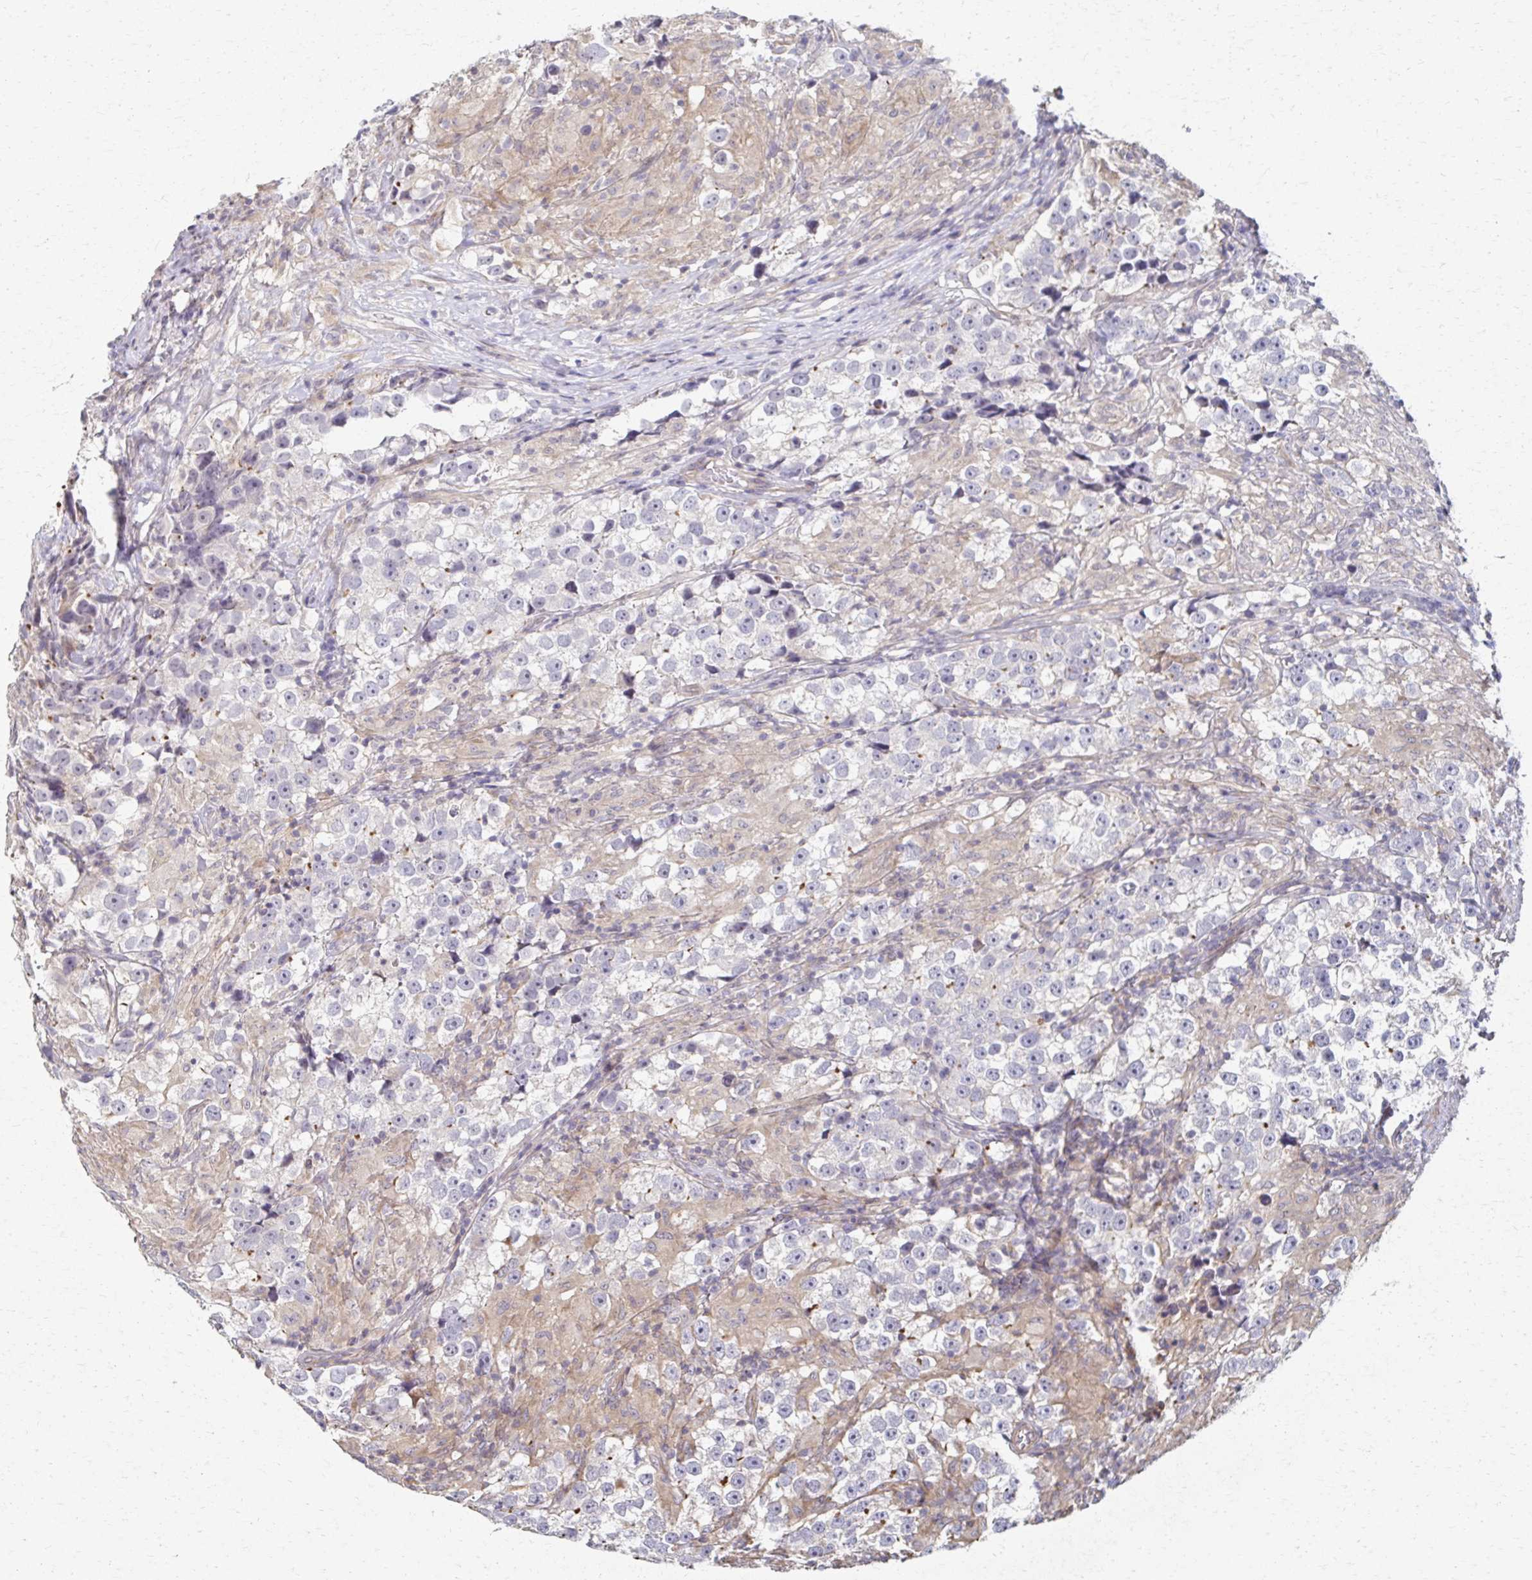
{"staining": {"intensity": "negative", "quantity": "none", "location": "none"}, "tissue": "testis cancer", "cell_type": "Tumor cells", "image_type": "cancer", "snomed": [{"axis": "morphology", "description": "Seminoma, NOS"}, {"axis": "topography", "description": "Testis"}], "caption": "The IHC micrograph has no significant expression in tumor cells of testis cancer tissue.", "gene": "EOLA2", "patient": {"sex": "male", "age": 46}}